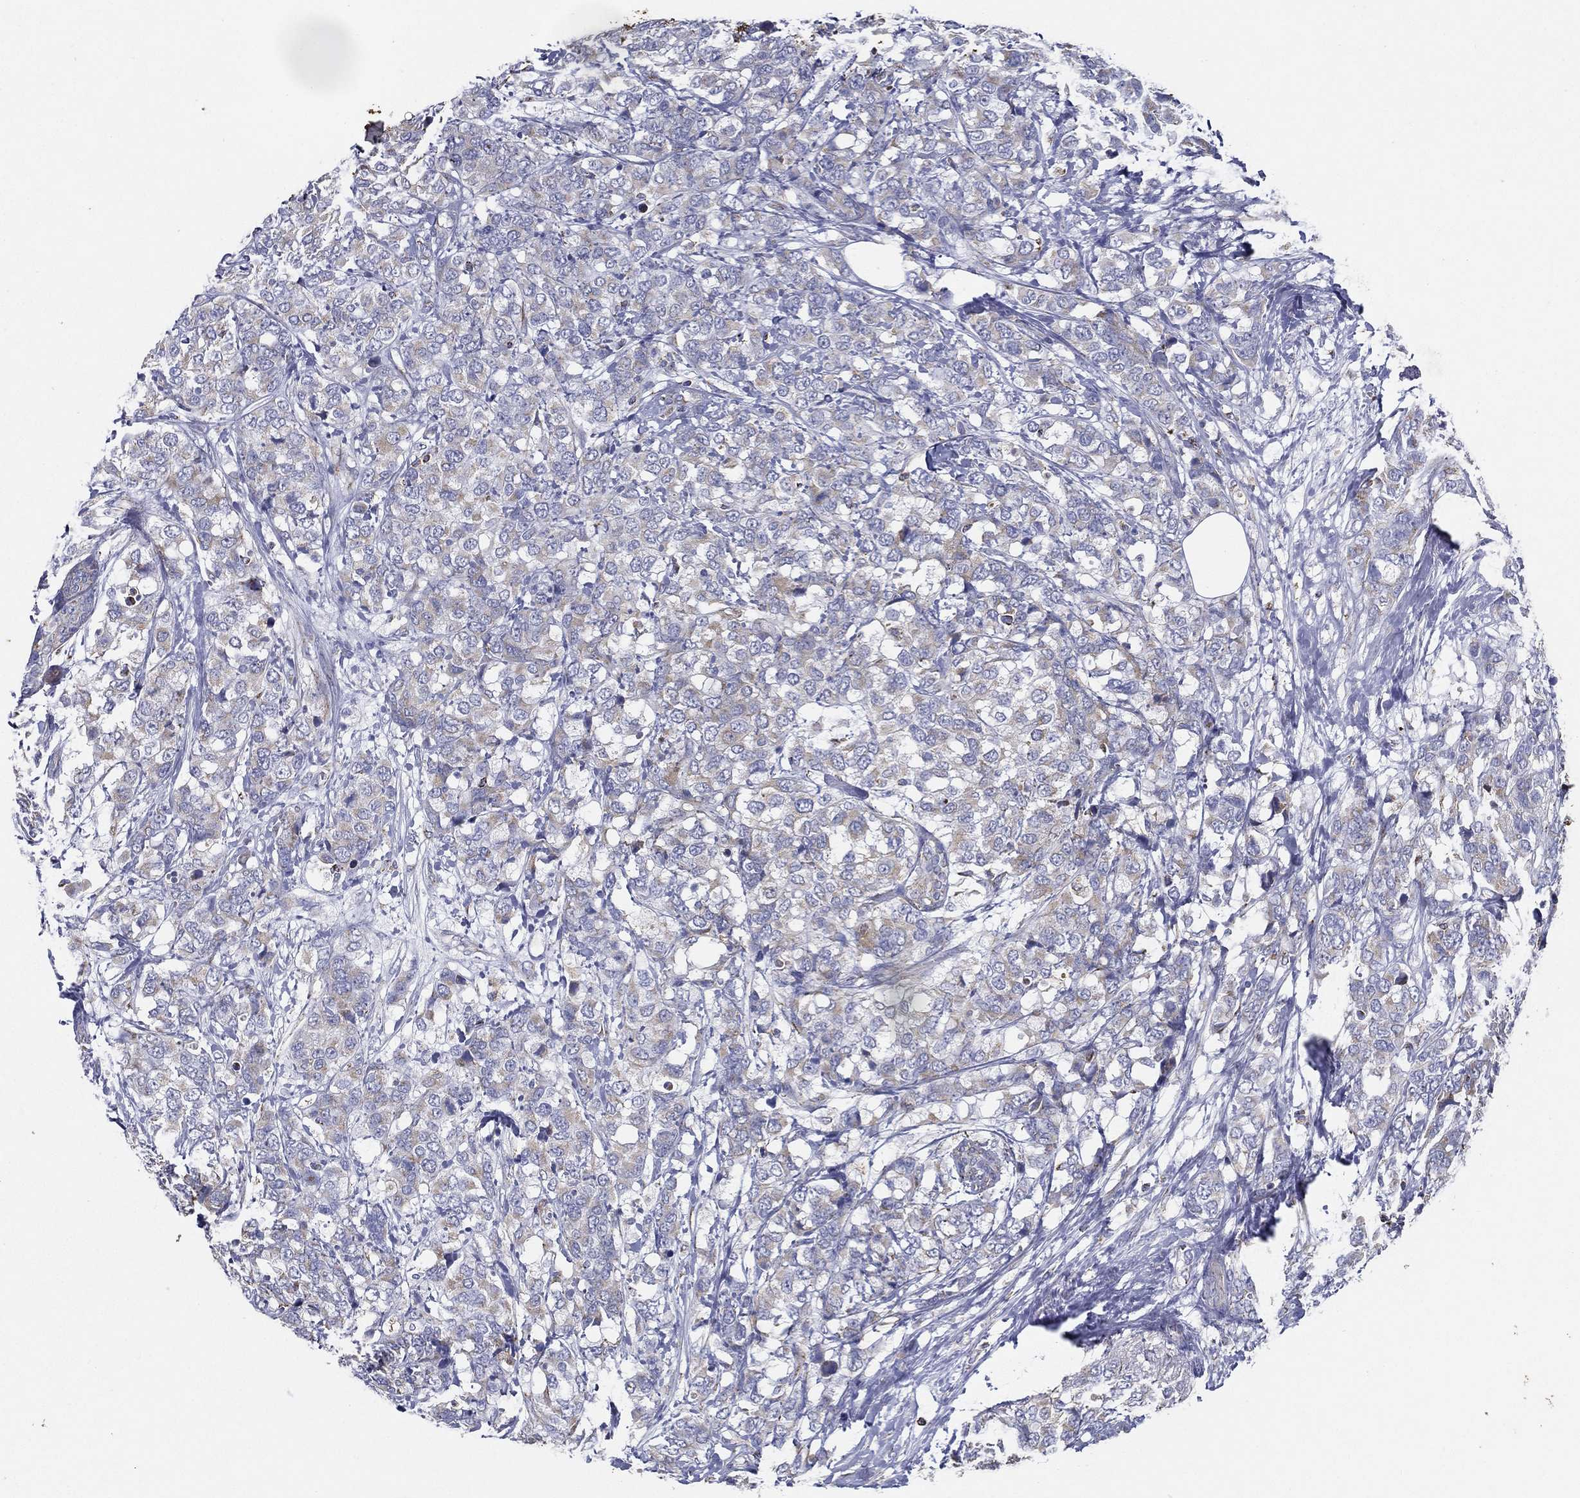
{"staining": {"intensity": "weak", "quantity": "<25%", "location": "cytoplasmic/membranous"}, "tissue": "breast cancer", "cell_type": "Tumor cells", "image_type": "cancer", "snomed": [{"axis": "morphology", "description": "Lobular carcinoma"}, {"axis": "topography", "description": "Breast"}], "caption": "This is an immunohistochemistry (IHC) histopathology image of human breast cancer. There is no positivity in tumor cells.", "gene": "SFXN1", "patient": {"sex": "female", "age": 59}}